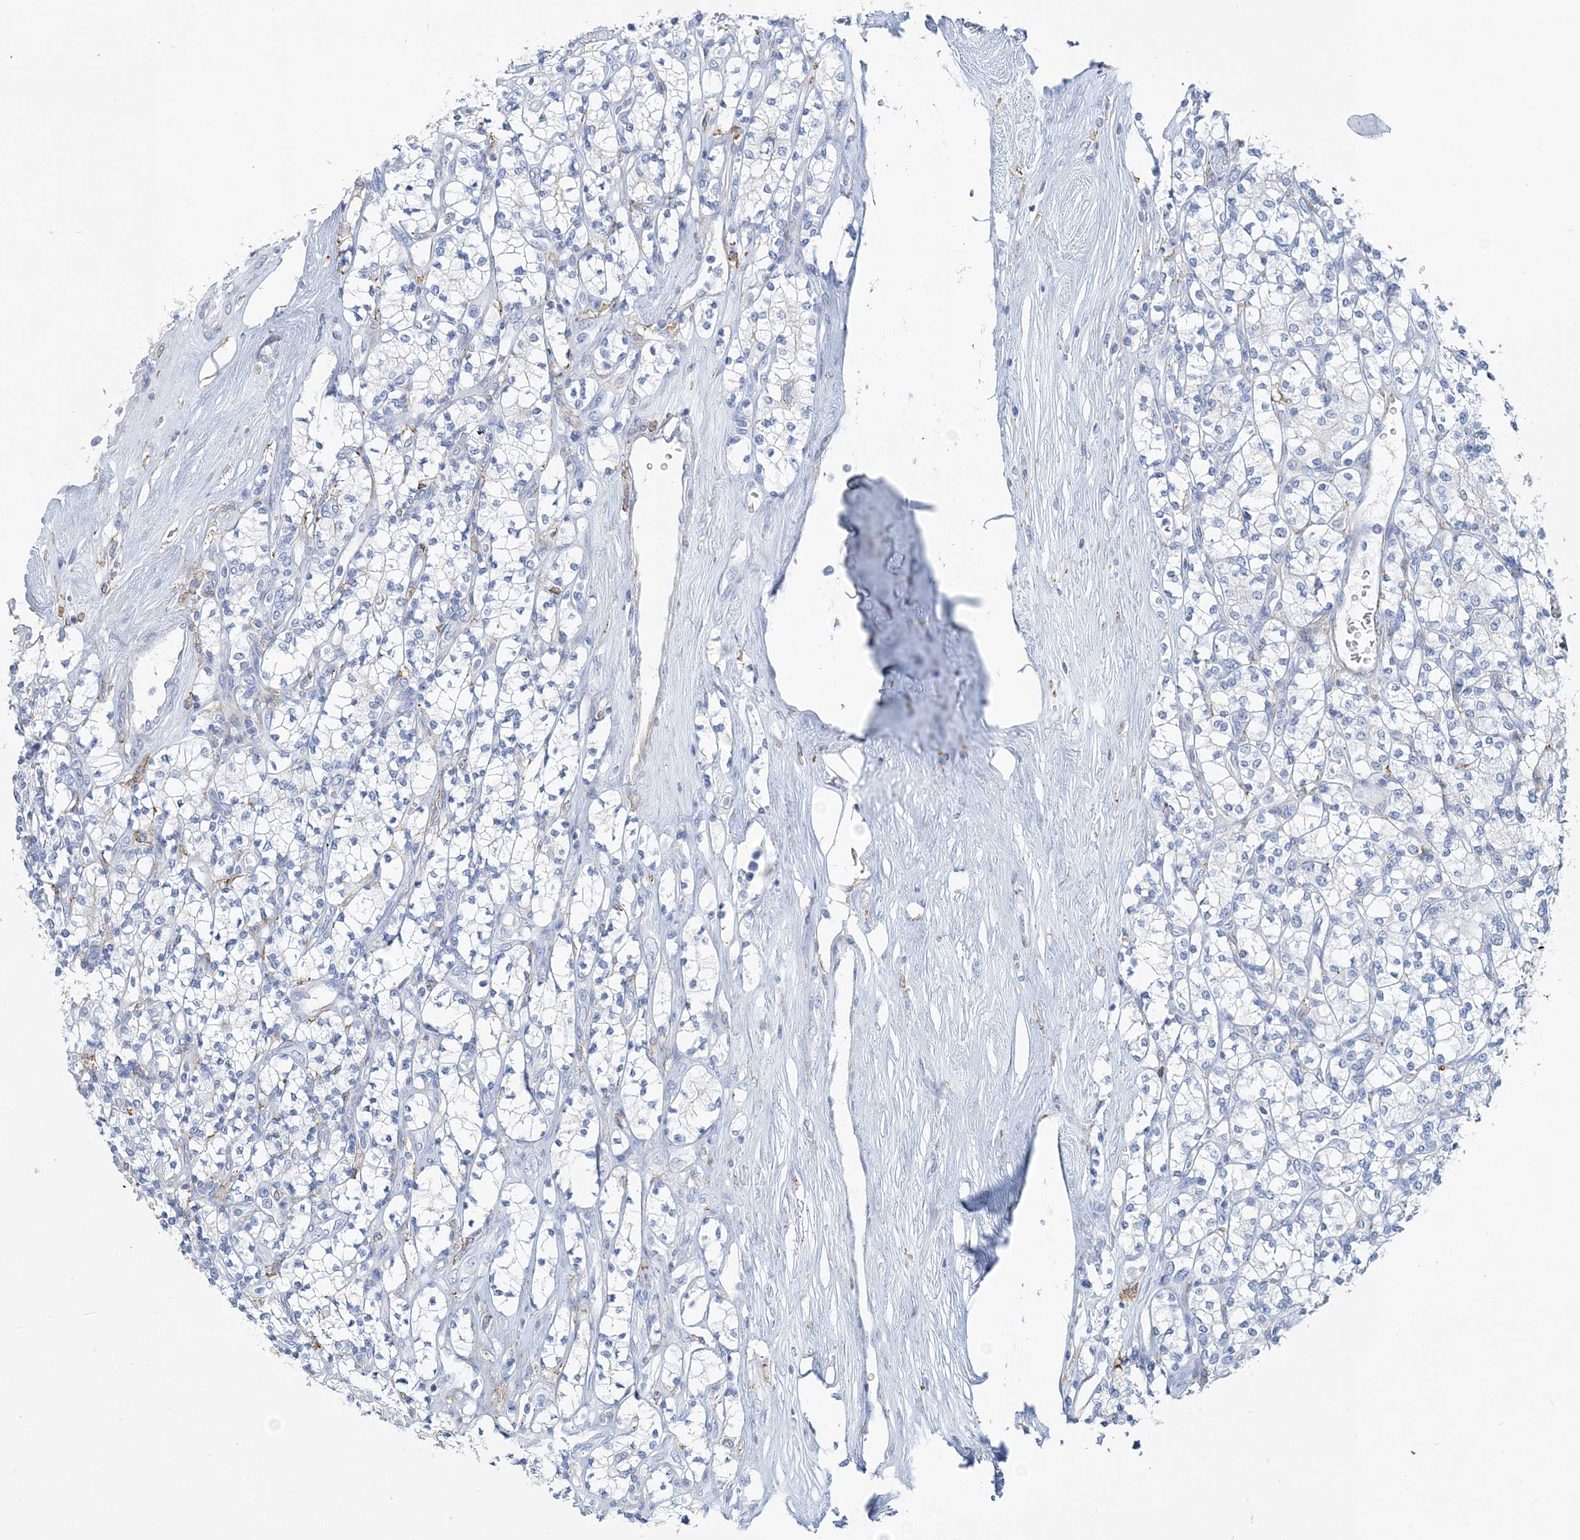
{"staining": {"intensity": "moderate", "quantity": "<25%", "location": "cytoplasmic/membranous"}, "tissue": "renal cancer", "cell_type": "Tumor cells", "image_type": "cancer", "snomed": [{"axis": "morphology", "description": "Adenocarcinoma, NOS"}, {"axis": "topography", "description": "Kidney"}], "caption": "IHC photomicrograph of neoplastic tissue: adenocarcinoma (renal) stained using immunohistochemistry demonstrates low levels of moderate protein expression localized specifically in the cytoplasmic/membranous of tumor cells, appearing as a cytoplasmic/membranous brown color.", "gene": "NKX6-1", "patient": {"sex": "male", "age": 77}}